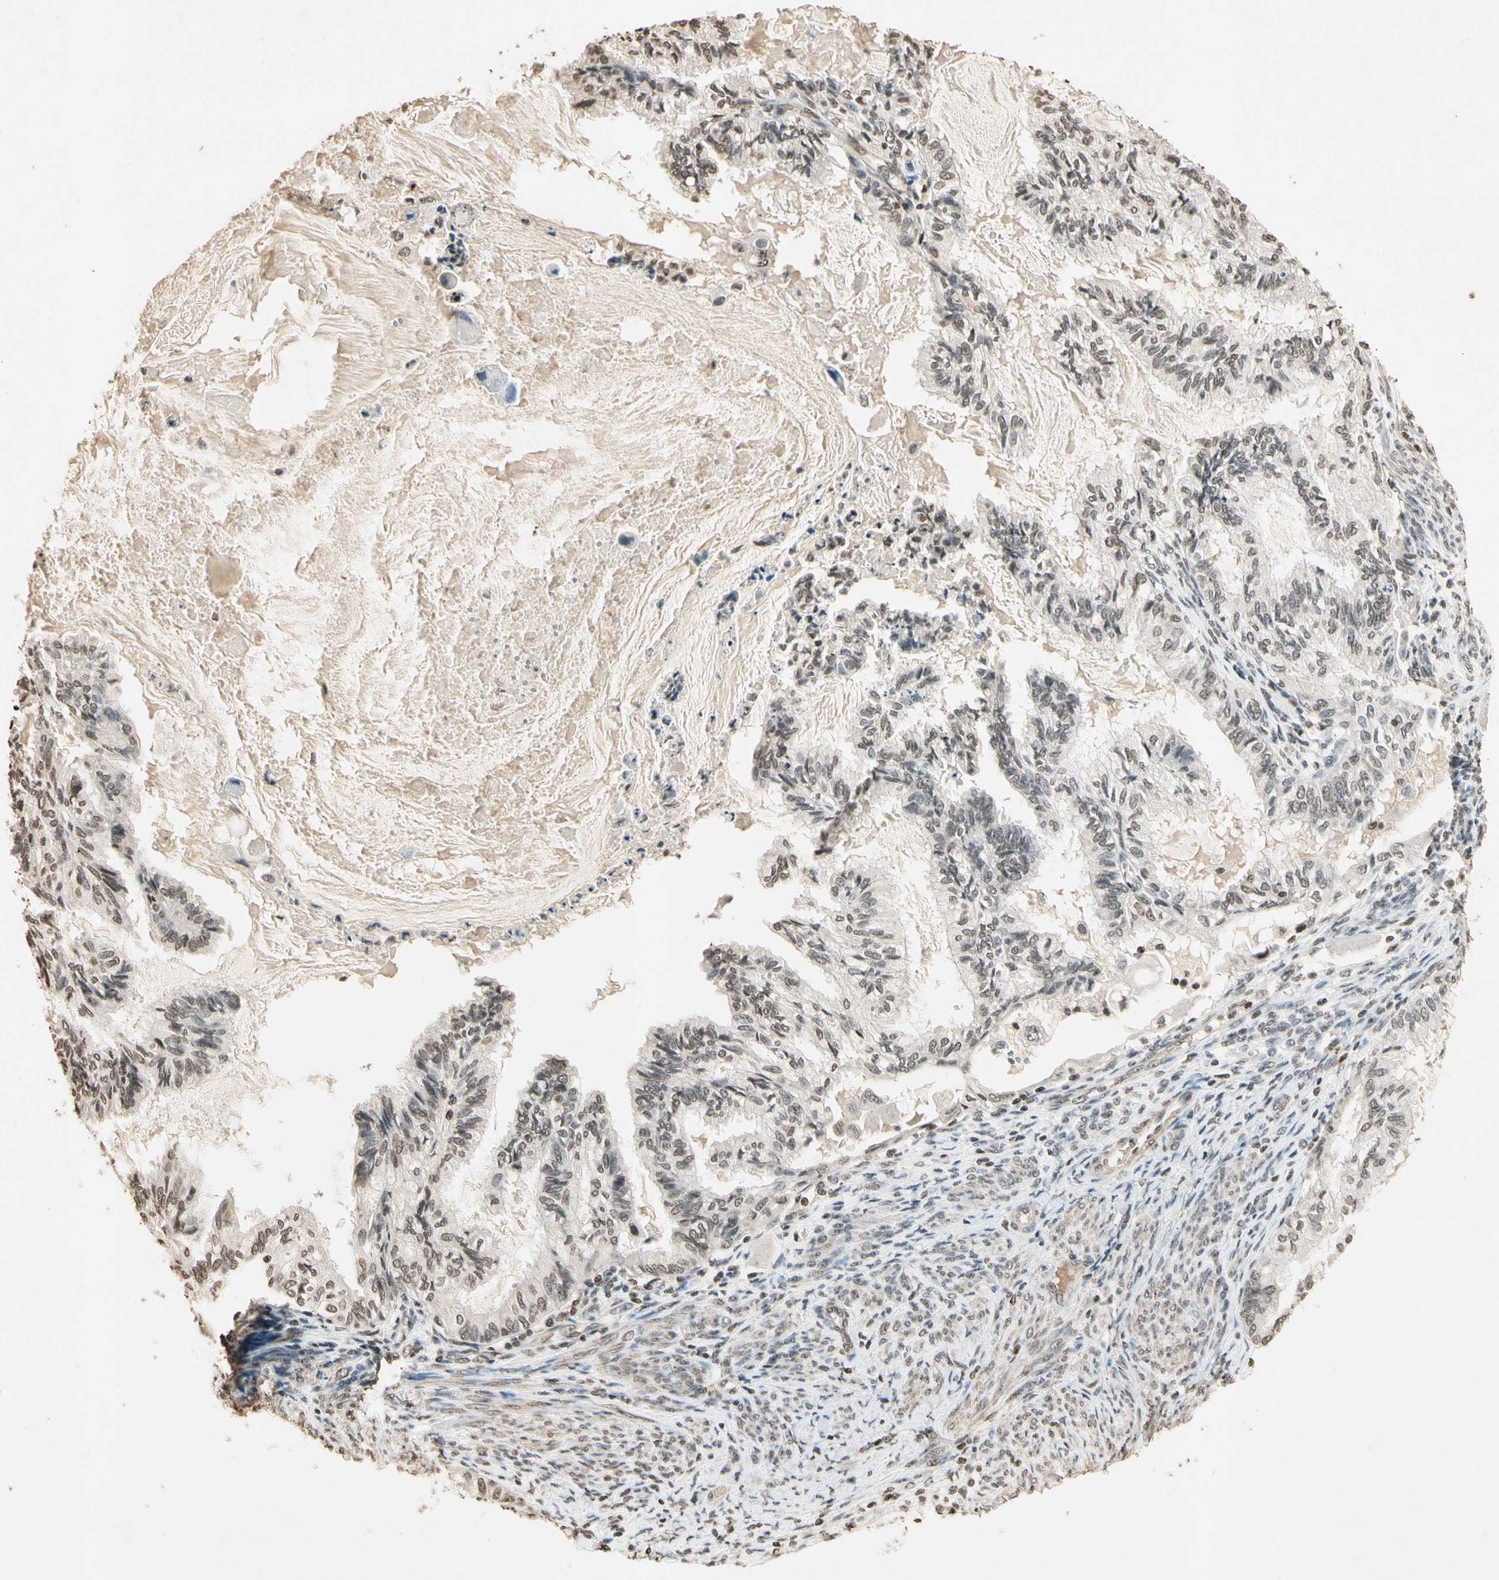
{"staining": {"intensity": "weak", "quantity": "25%-75%", "location": "nuclear"}, "tissue": "cervical cancer", "cell_type": "Tumor cells", "image_type": "cancer", "snomed": [{"axis": "morphology", "description": "Normal tissue, NOS"}, {"axis": "morphology", "description": "Adenocarcinoma, NOS"}, {"axis": "topography", "description": "Cervix"}, {"axis": "topography", "description": "Endometrium"}], "caption": "This is a histology image of IHC staining of cervical cancer, which shows weak staining in the nuclear of tumor cells.", "gene": "TOP1", "patient": {"sex": "female", "age": 86}}